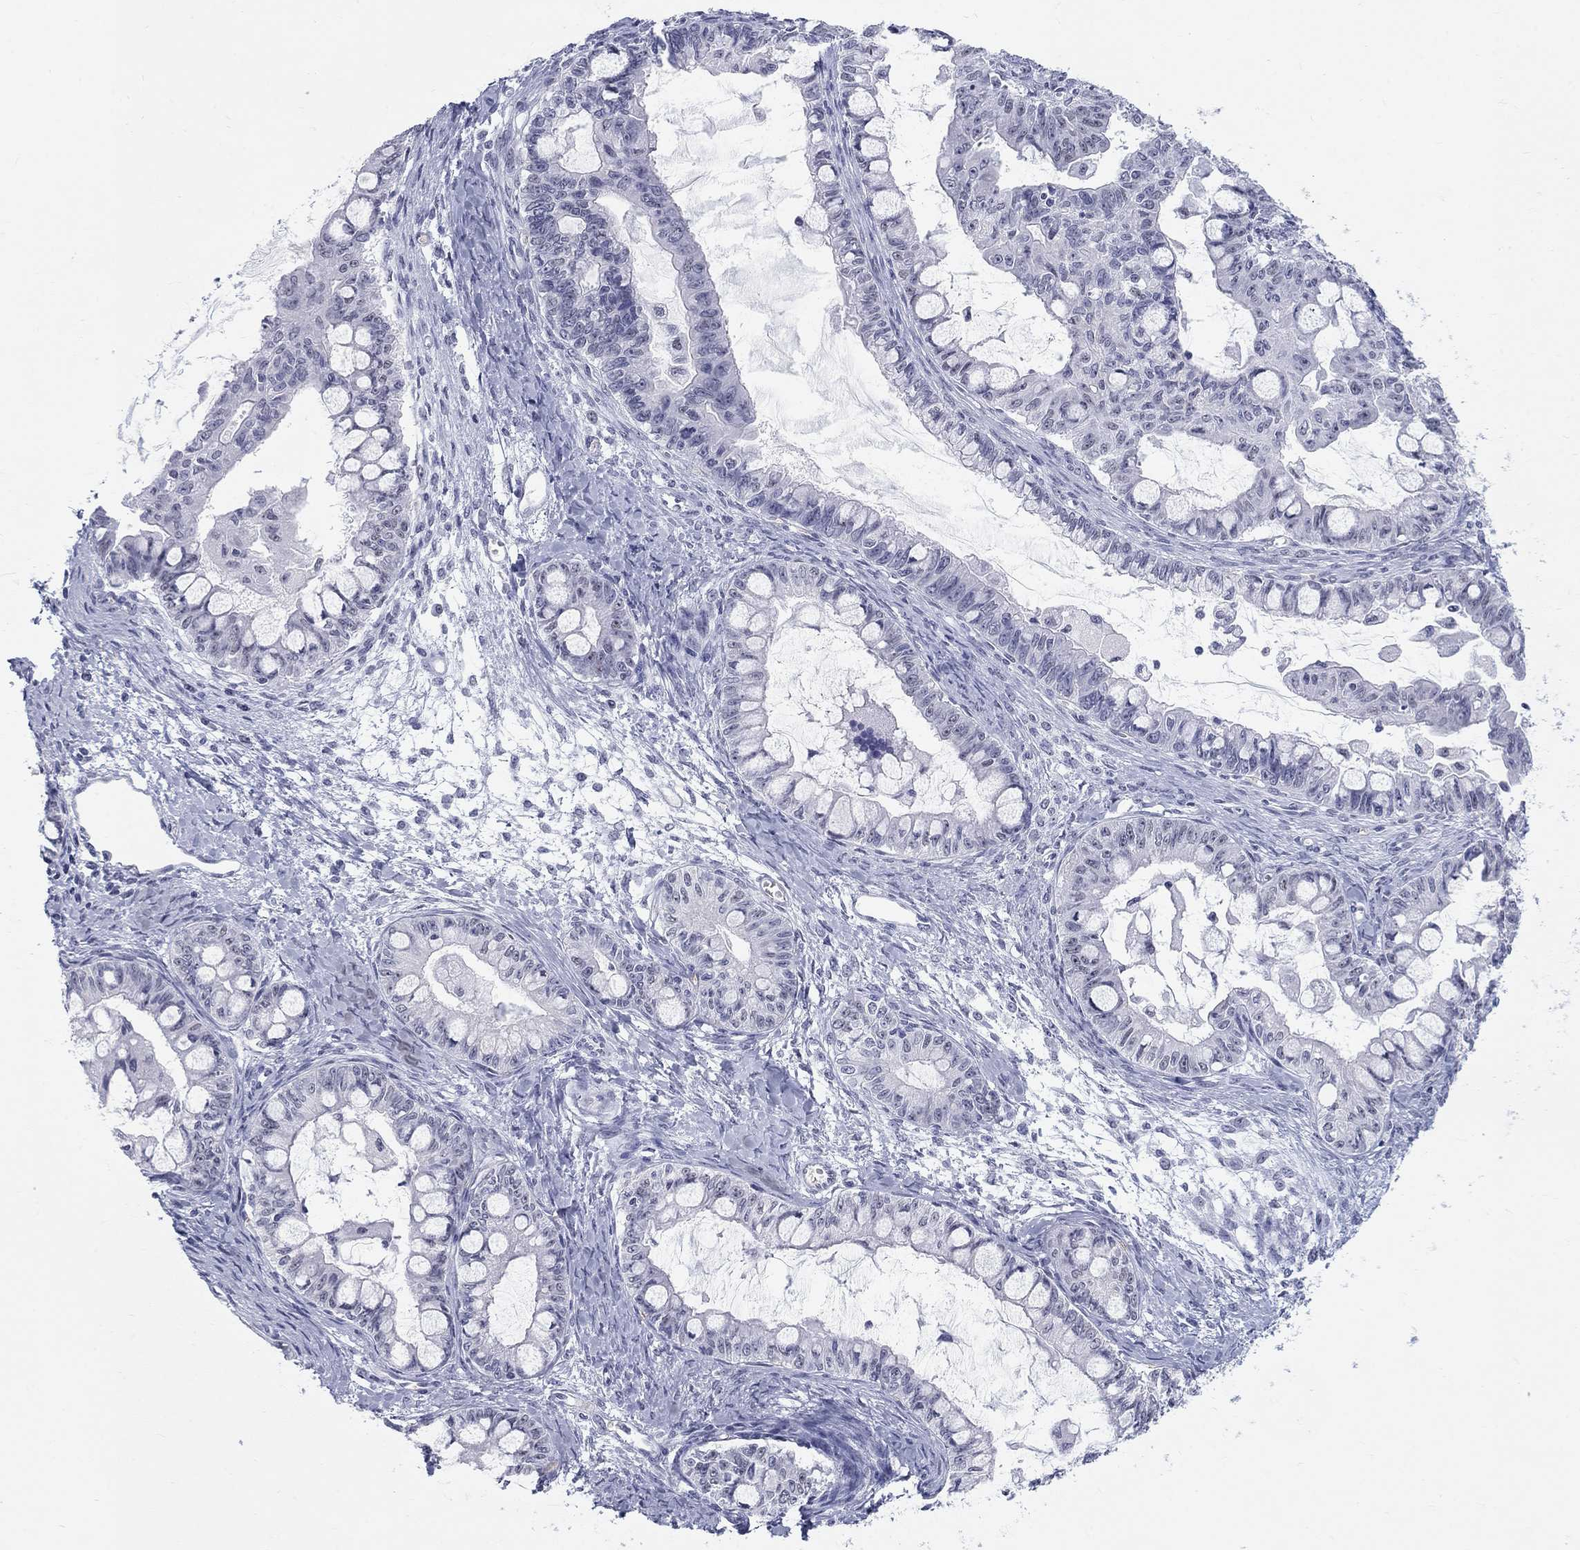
{"staining": {"intensity": "negative", "quantity": "none", "location": "none"}, "tissue": "ovarian cancer", "cell_type": "Tumor cells", "image_type": "cancer", "snomed": [{"axis": "morphology", "description": "Cystadenocarcinoma, mucinous, NOS"}, {"axis": "topography", "description": "Ovary"}], "caption": "Protein analysis of mucinous cystadenocarcinoma (ovarian) demonstrates no significant positivity in tumor cells.", "gene": "DMTN", "patient": {"sex": "female", "age": 63}}